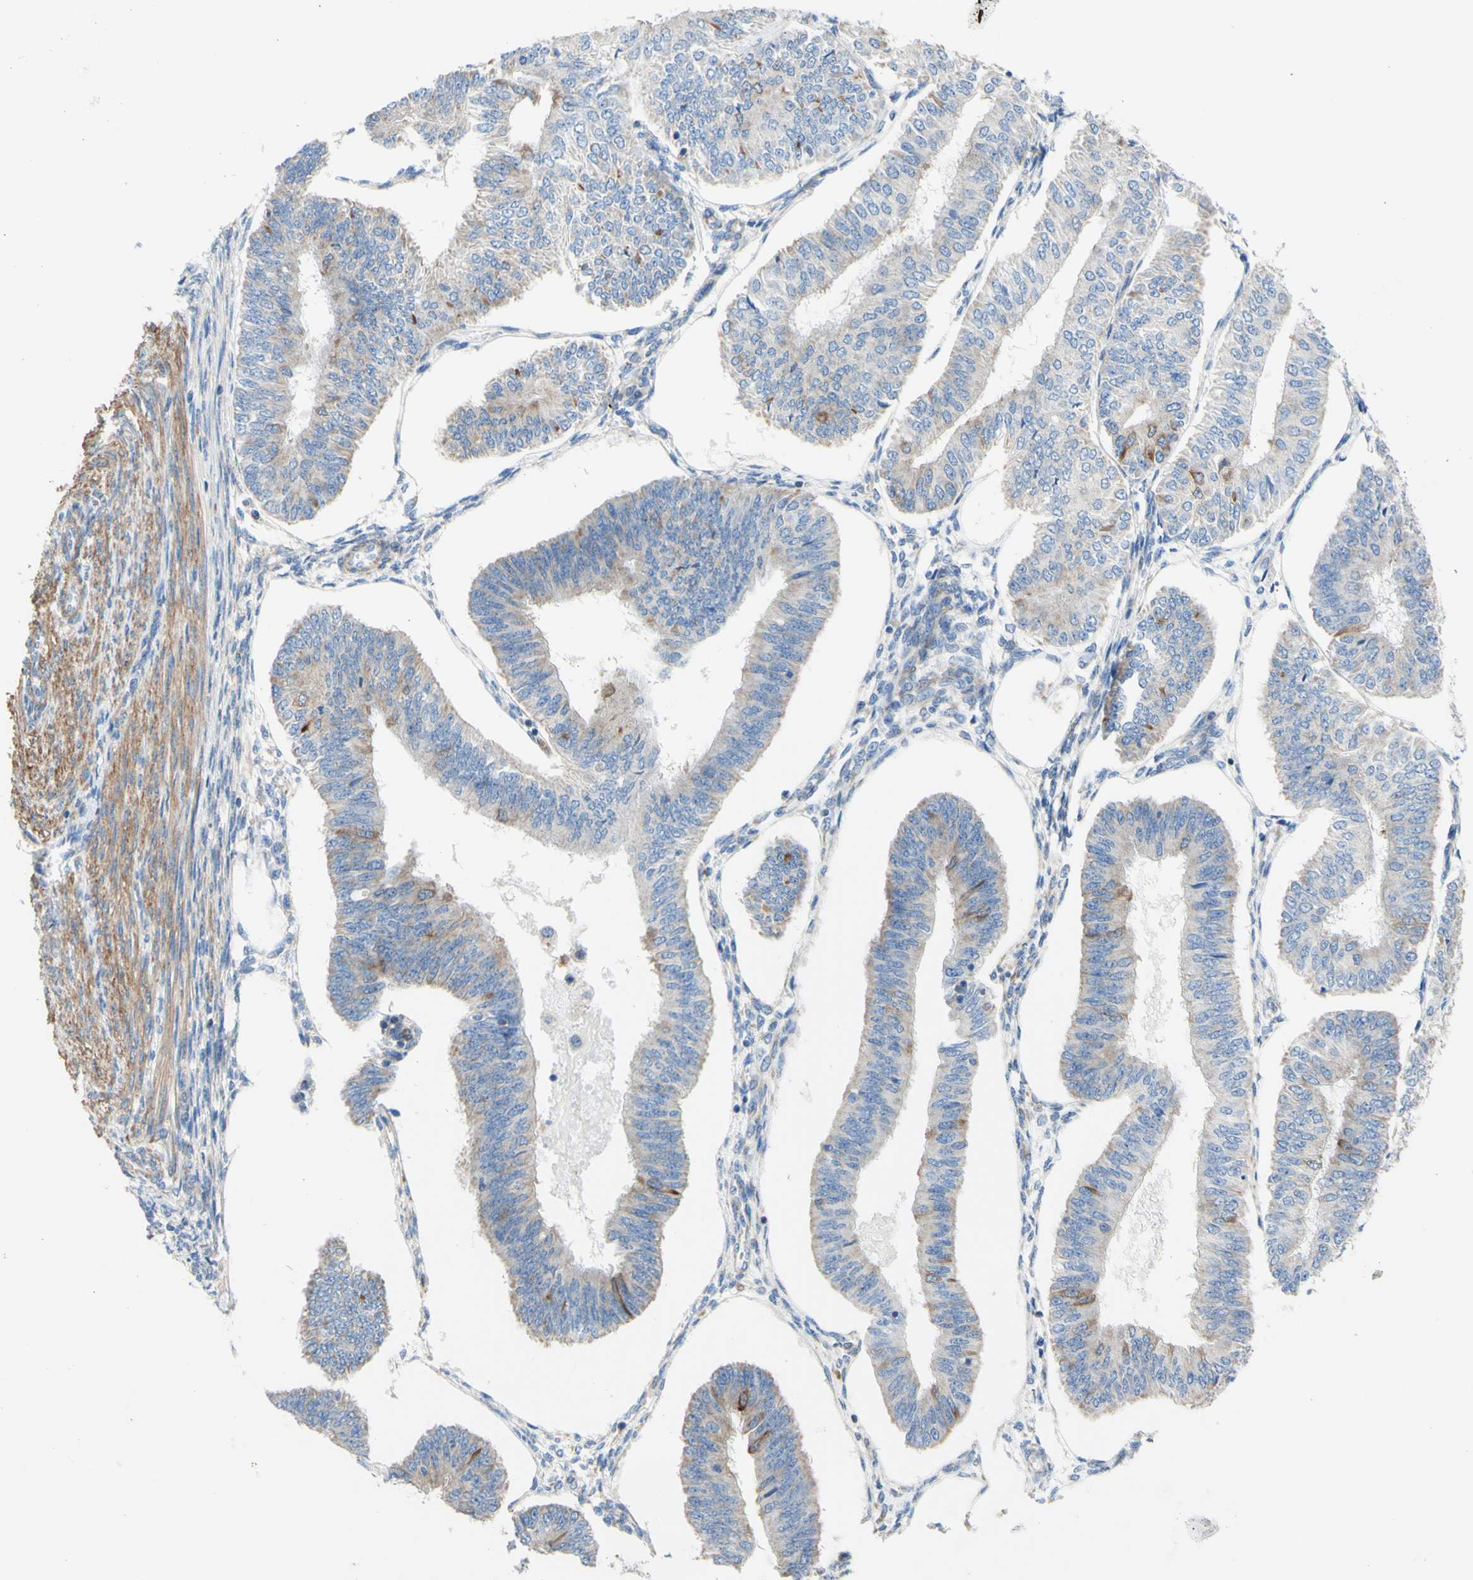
{"staining": {"intensity": "weak", "quantity": "25%-75%", "location": "cytoplasmic/membranous"}, "tissue": "endometrial cancer", "cell_type": "Tumor cells", "image_type": "cancer", "snomed": [{"axis": "morphology", "description": "Adenocarcinoma, NOS"}, {"axis": "topography", "description": "Endometrium"}], "caption": "Immunohistochemistry photomicrograph of neoplastic tissue: human endometrial cancer (adenocarcinoma) stained using IHC demonstrates low levels of weak protein expression localized specifically in the cytoplasmic/membranous of tumor cells, appearing as a cytoplasmic/membranous brown color.", "gene": "RETREG2", "patient": {"sex": "female", "age": 58}}